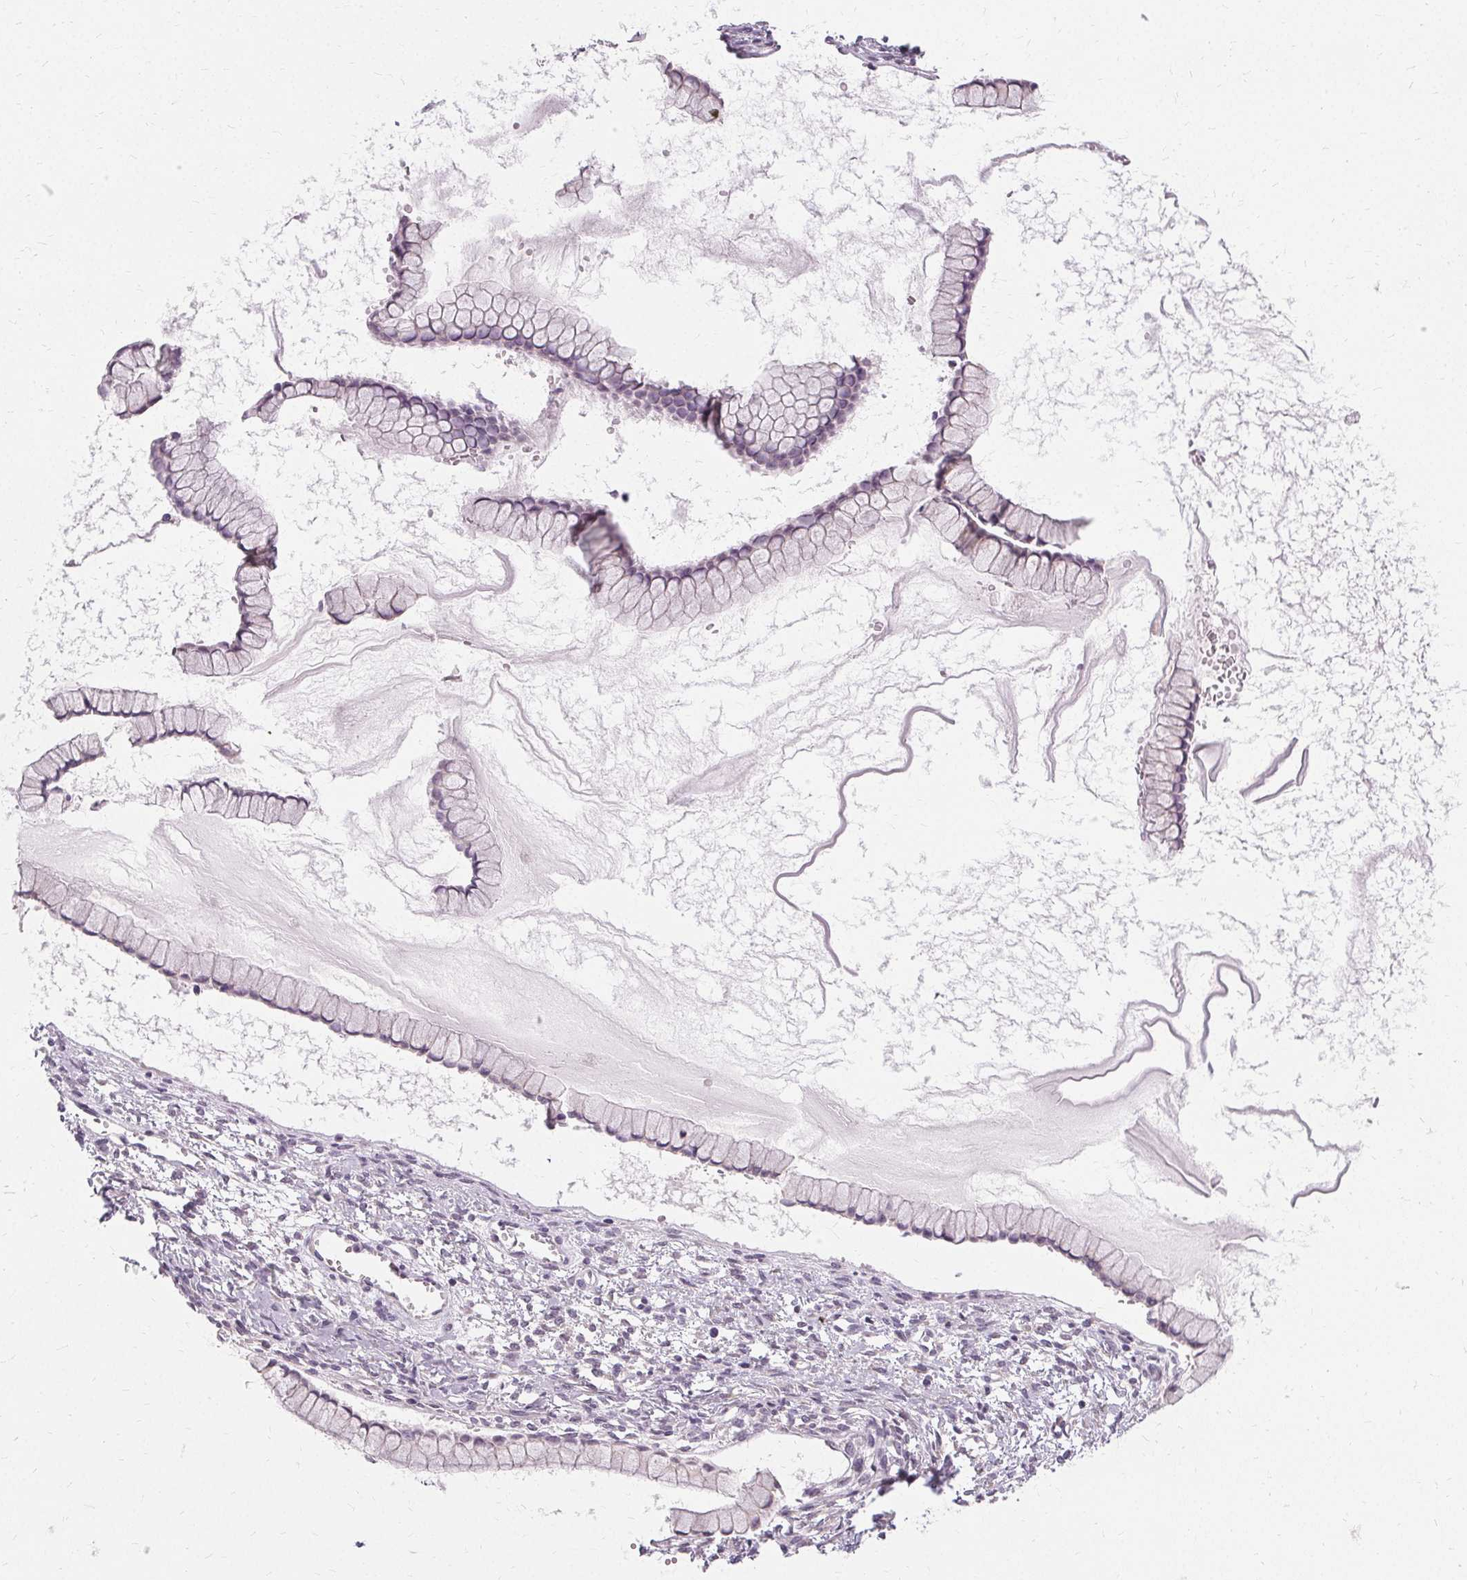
{"staining": {"intensity": "negative", "quantity": "none", "location": "none"}, "tissue": "ovarian cancer", "cell_type": "Tumor cells", "image_type": "cancer", "snomed": [{"axis": "morphology", "description": "Cystadenocarcinoma, mucinous, NOS"}, {"axis": "topography", "description": "Ovary"}], "caption": "DAB (3,3'-diaminobenzidine) immunohistochemical staining of ovarian cancer (mucinous cystadenocarcinoma) shows no significant staining in tumor cells. The staining was performed using DAB to visualize the protein expression in brown, while the nuclei were stained in blue with hematoxylin (Magnification: 20x).", "gene": "FCRL3", "patient": {"sex": "female", "age": 41}}